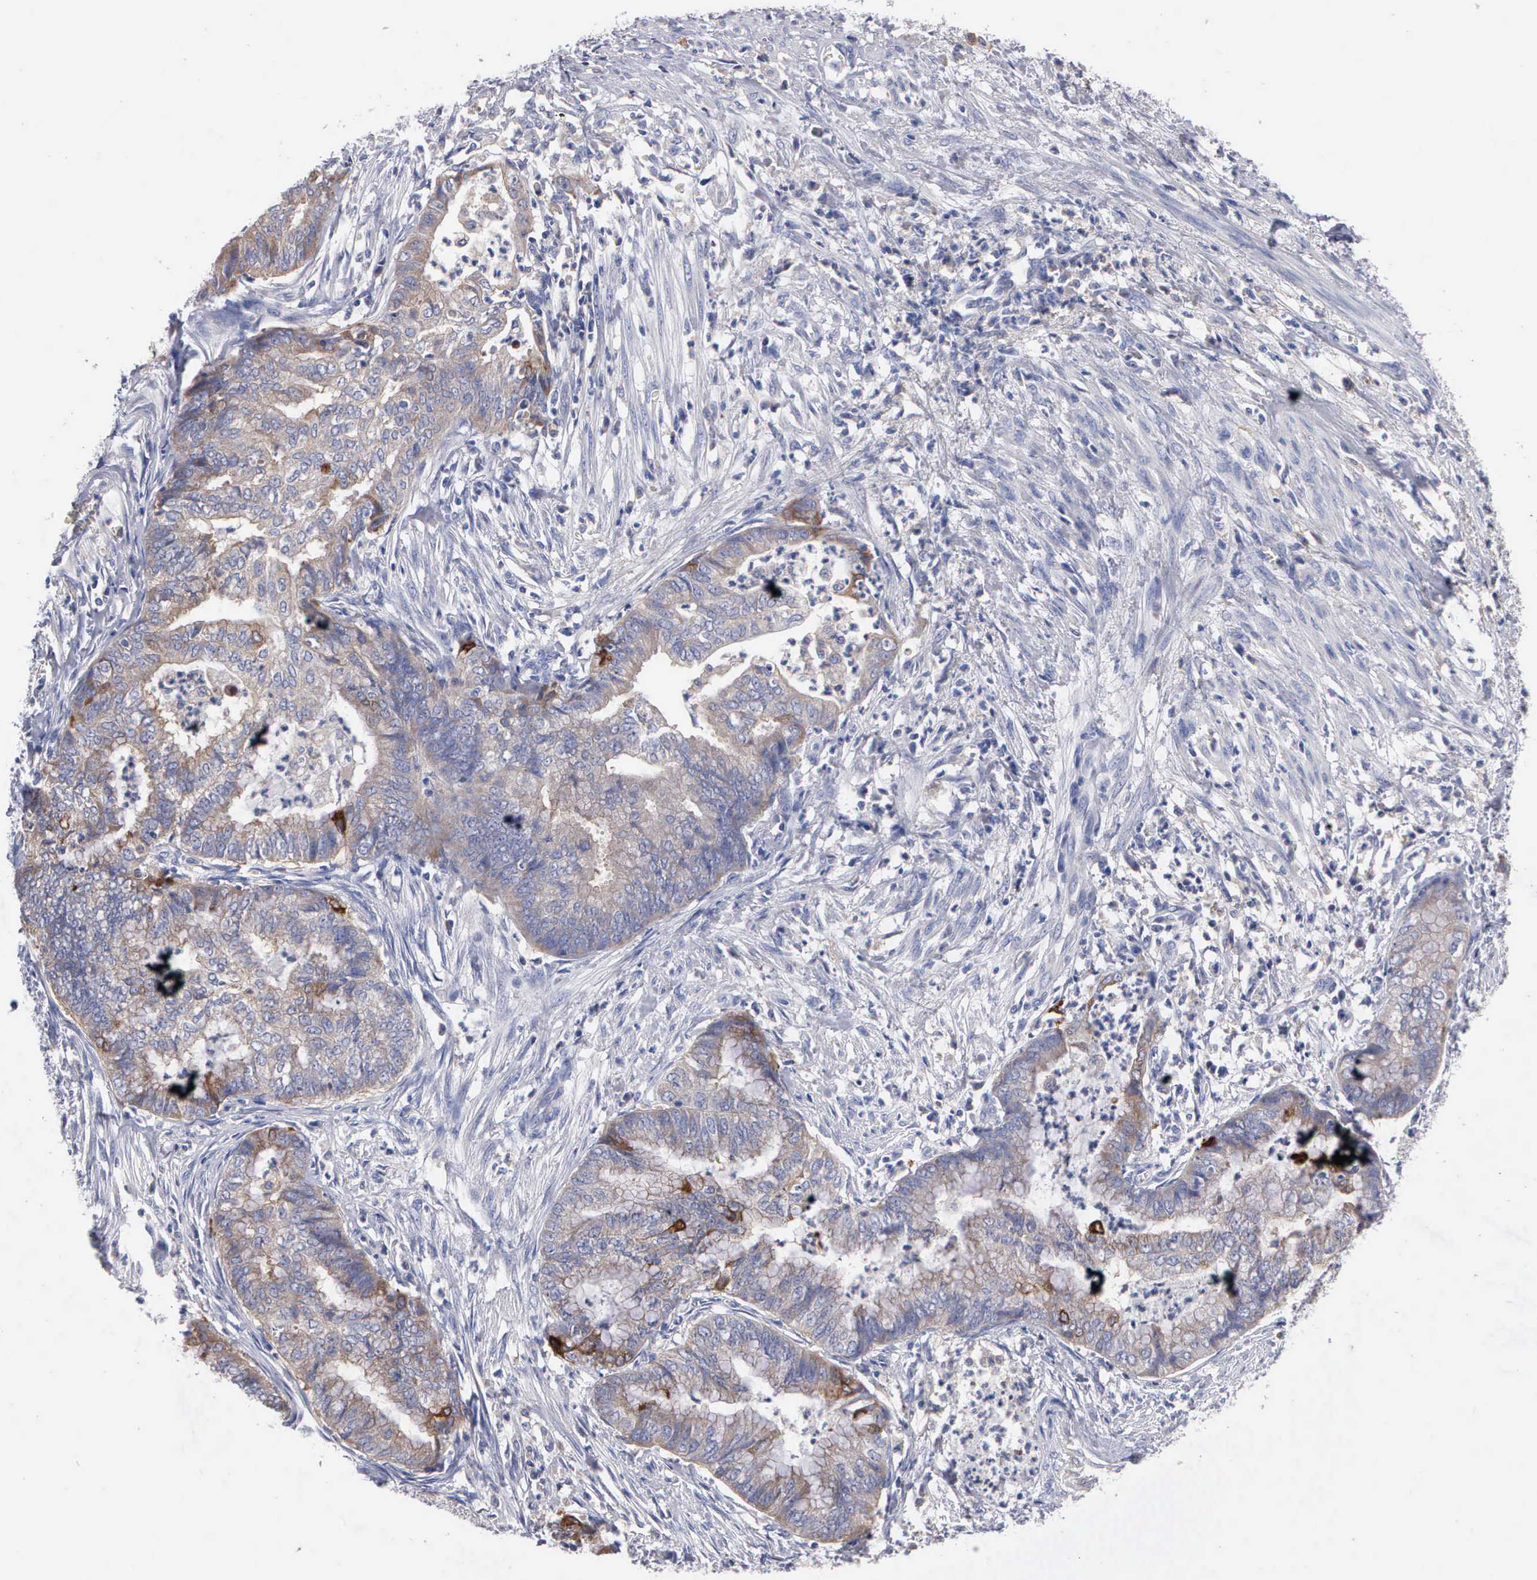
{"staining": {"intensity": "moderate", "quantity": "25%-75%", "location": "cytoplasmic/membranous"}, "tissue": "endometrial cancer", "cell_type": "Tumor cells", "image_type": "cancer", "snomed": [{"axis": "morphology", "description": "Necrosis, NOS"}, {"axis": "morphology", "description": "Adenocarcinoma, NOS"}, {"axis": "topography", "description": "Endometrium"}], "caption": "Endometrial cancer (adenocarcinoma) stained with immunohistochemistry (IHC) demonstrates moderate cytoplasmic/membranous expression in approximately 25%-75% of tumor cells. Nuclei are stained in blue.", "gene": "PTGS2", "patient": {"sex": "female", "age": 79}}